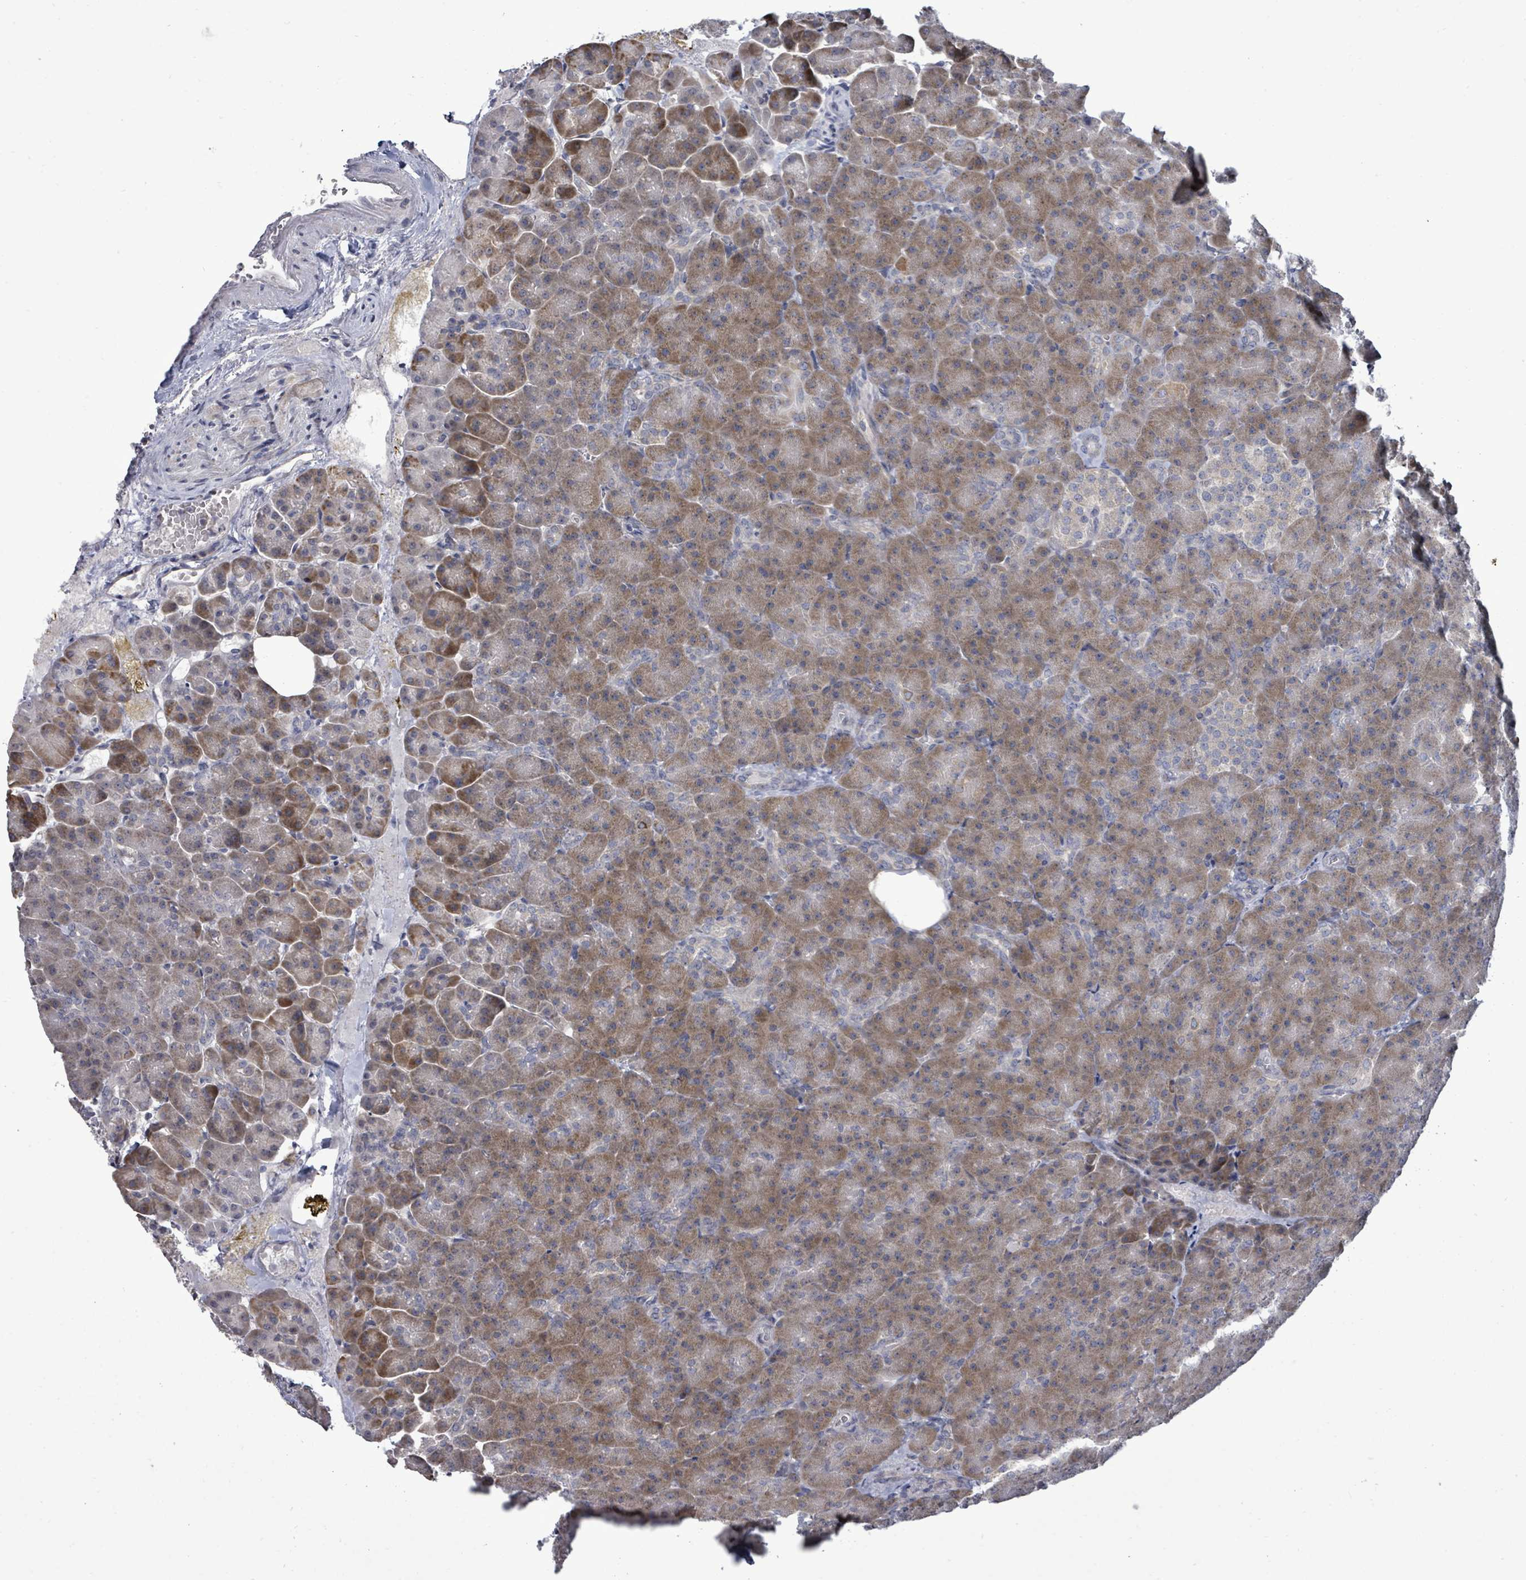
{"staining": {"intensity": "moderate", "quantity": "25%-75%", "location": "cytoplasmic/membranous"}, "tissue": "pancreas", "cell_type": "Exocrine glandular cells", "image_type": "normal", "snomed": [{"axis": "morphology", "description": "Normal tissue, NOS"}, {"axis": "topography", "description": "Pancreas"}], "caption": "Immunohistochemical staining of benign human pancreas reveals 25%-75% levels of moderate cytoplasmic/membranous protein expression in about 25%-75% of exocrine glandular cells. The protein is stained brown, and the nuclei are stained in blue (DAB (3,3'-diaminobenzidine) IHC with brightfield microscopy, high magnification).", "gene": "POMGNT2", "patient": {"sex": "female", "age": 74}}